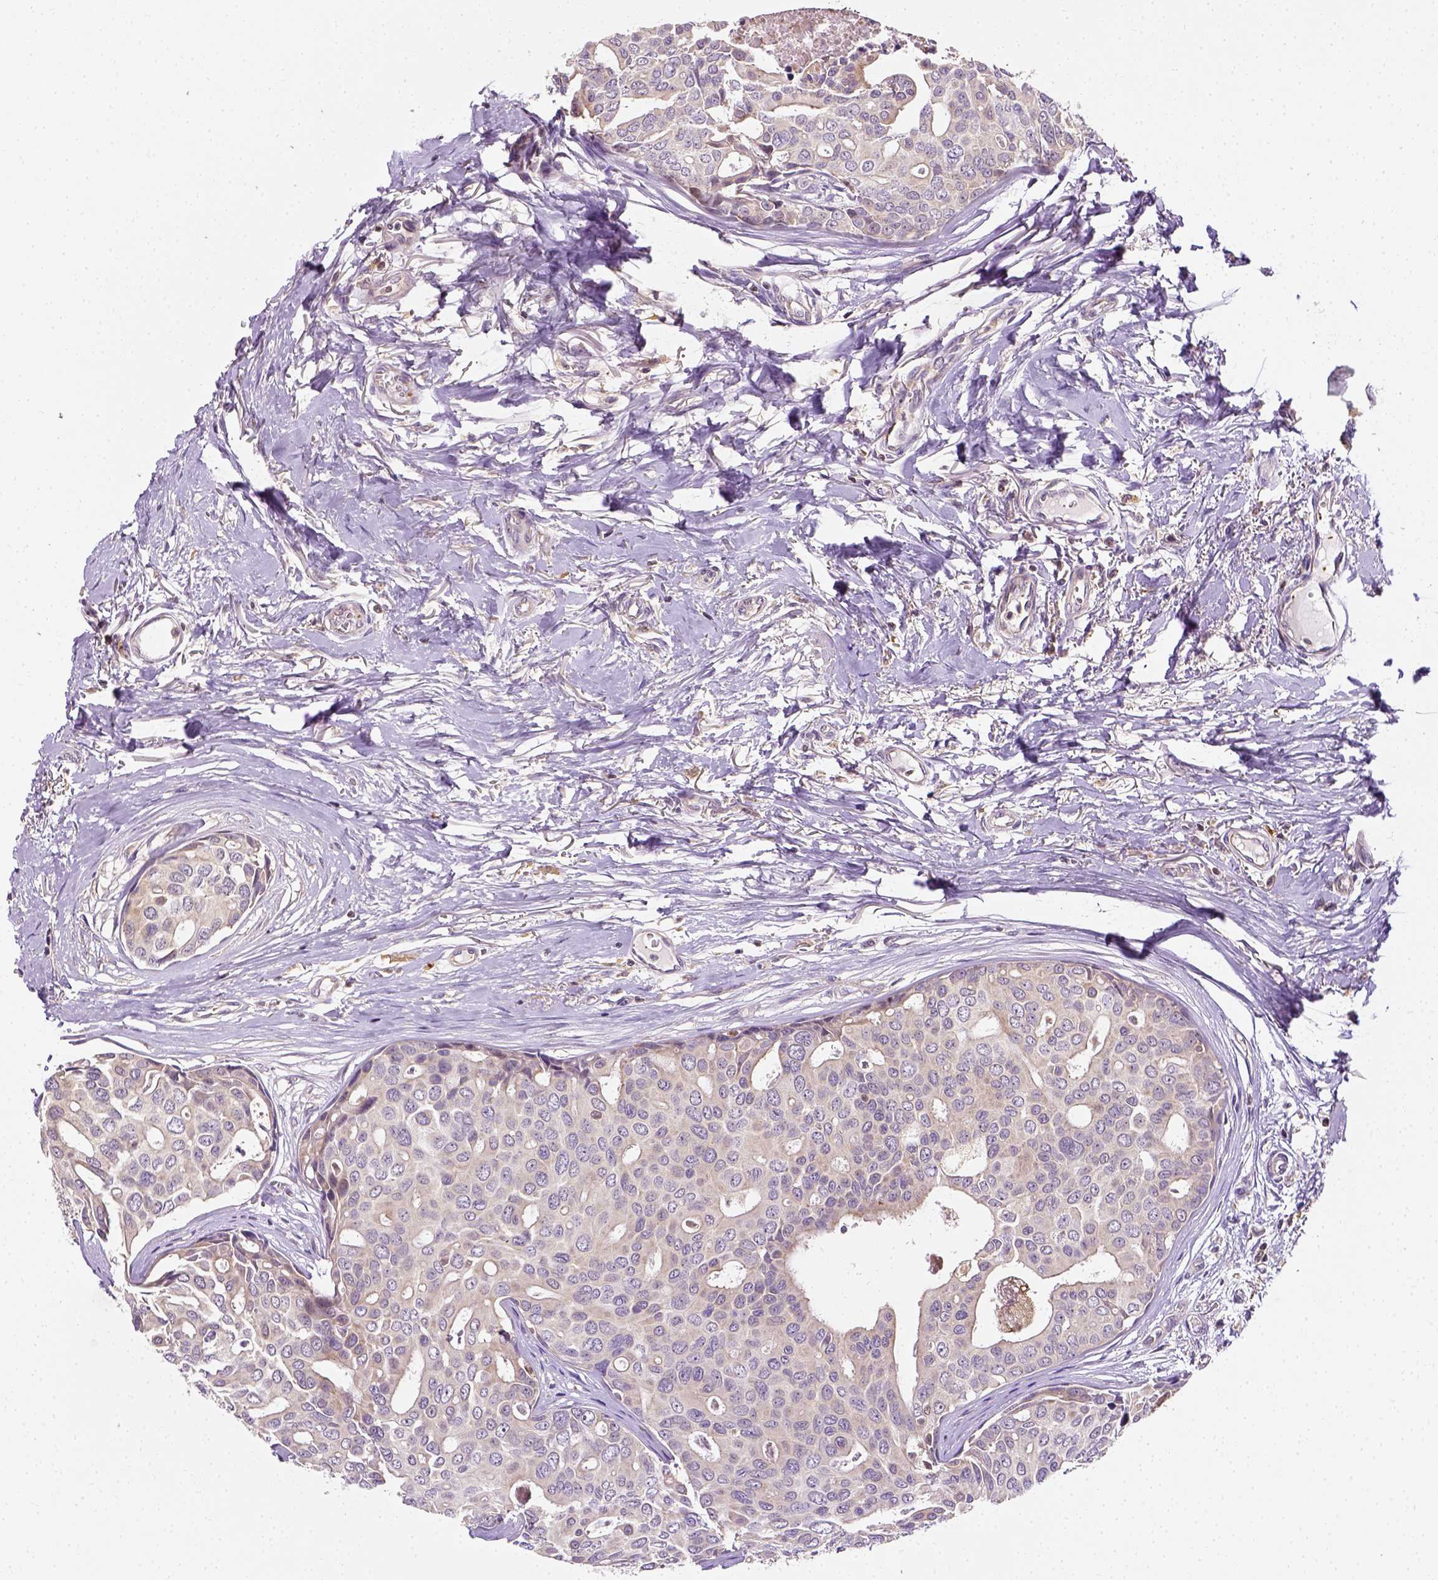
{"staining": {"intensity": "negative", "quantity": "none", "location": "none"}, "tissue": "breast cancer", "cell_type": "Tumor cells", "image_type": "cancer", "snomed": [{"axis": "morphology", "description": "Duct carcinoma"}, {"axis": "topography", "description": "Breast"}], "caption": "IHC histopathology image of breast cancer stained for a protein (brown), which reveals no expression in tumor cells.", "gene": "MATK", "patient": {"sex": "female", "age": 54}}